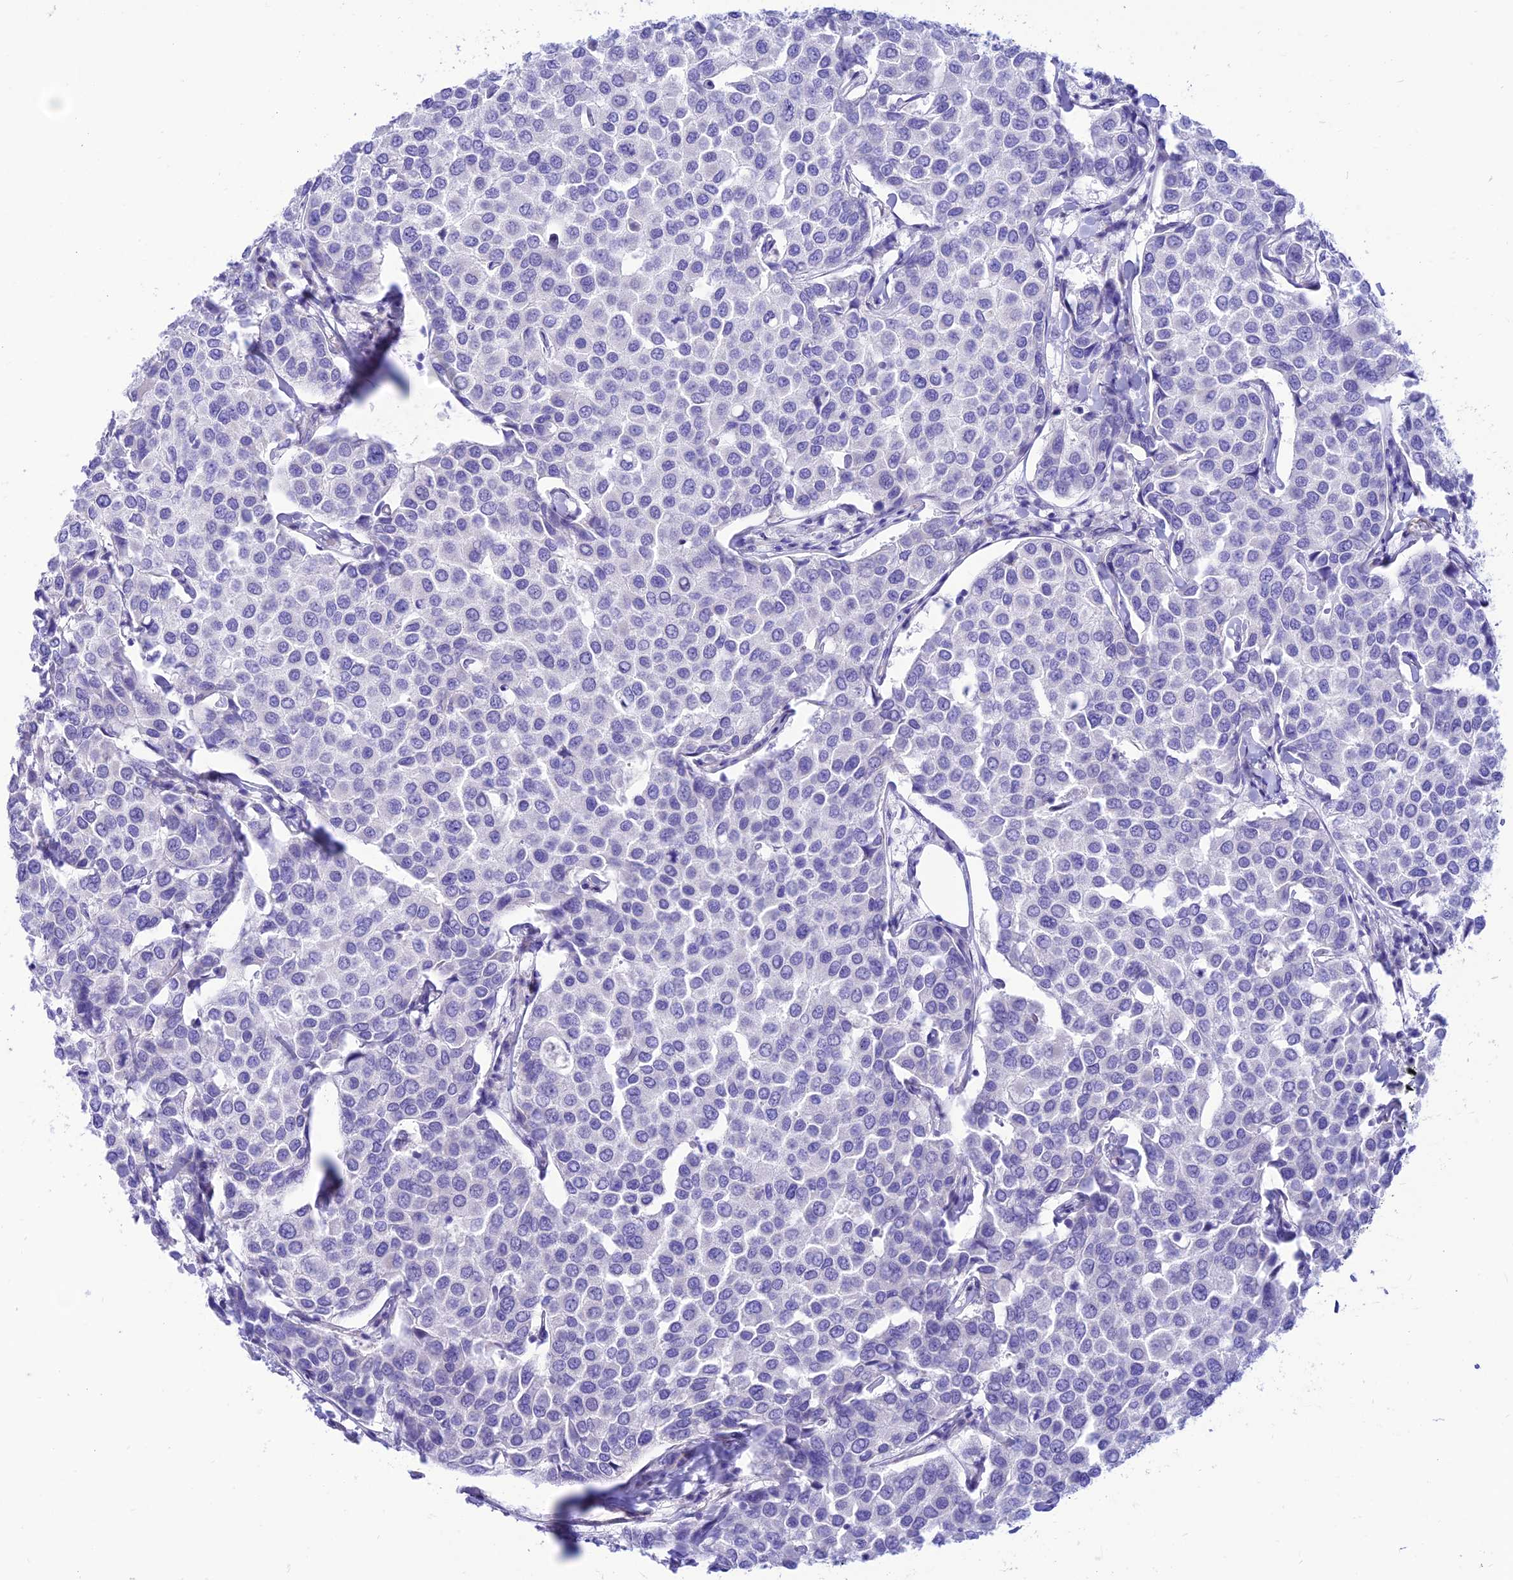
{"staining": {"intensity": "negative", "quantity": "none", "location": "none"}, "tissue": "breast cancer", "cell_type": "Tumor cells", "image_type": "cancer", "snomed": [{"axis": "morphology", "description": "Duct carcinoma"}, {"axis": "topography", "description": "Breast"}], "caption": "Tumor cells are negative for brown protein staining in breast cancer.", "gene": "FAM186B", "patient": {"sex": "female", "age": 55}}